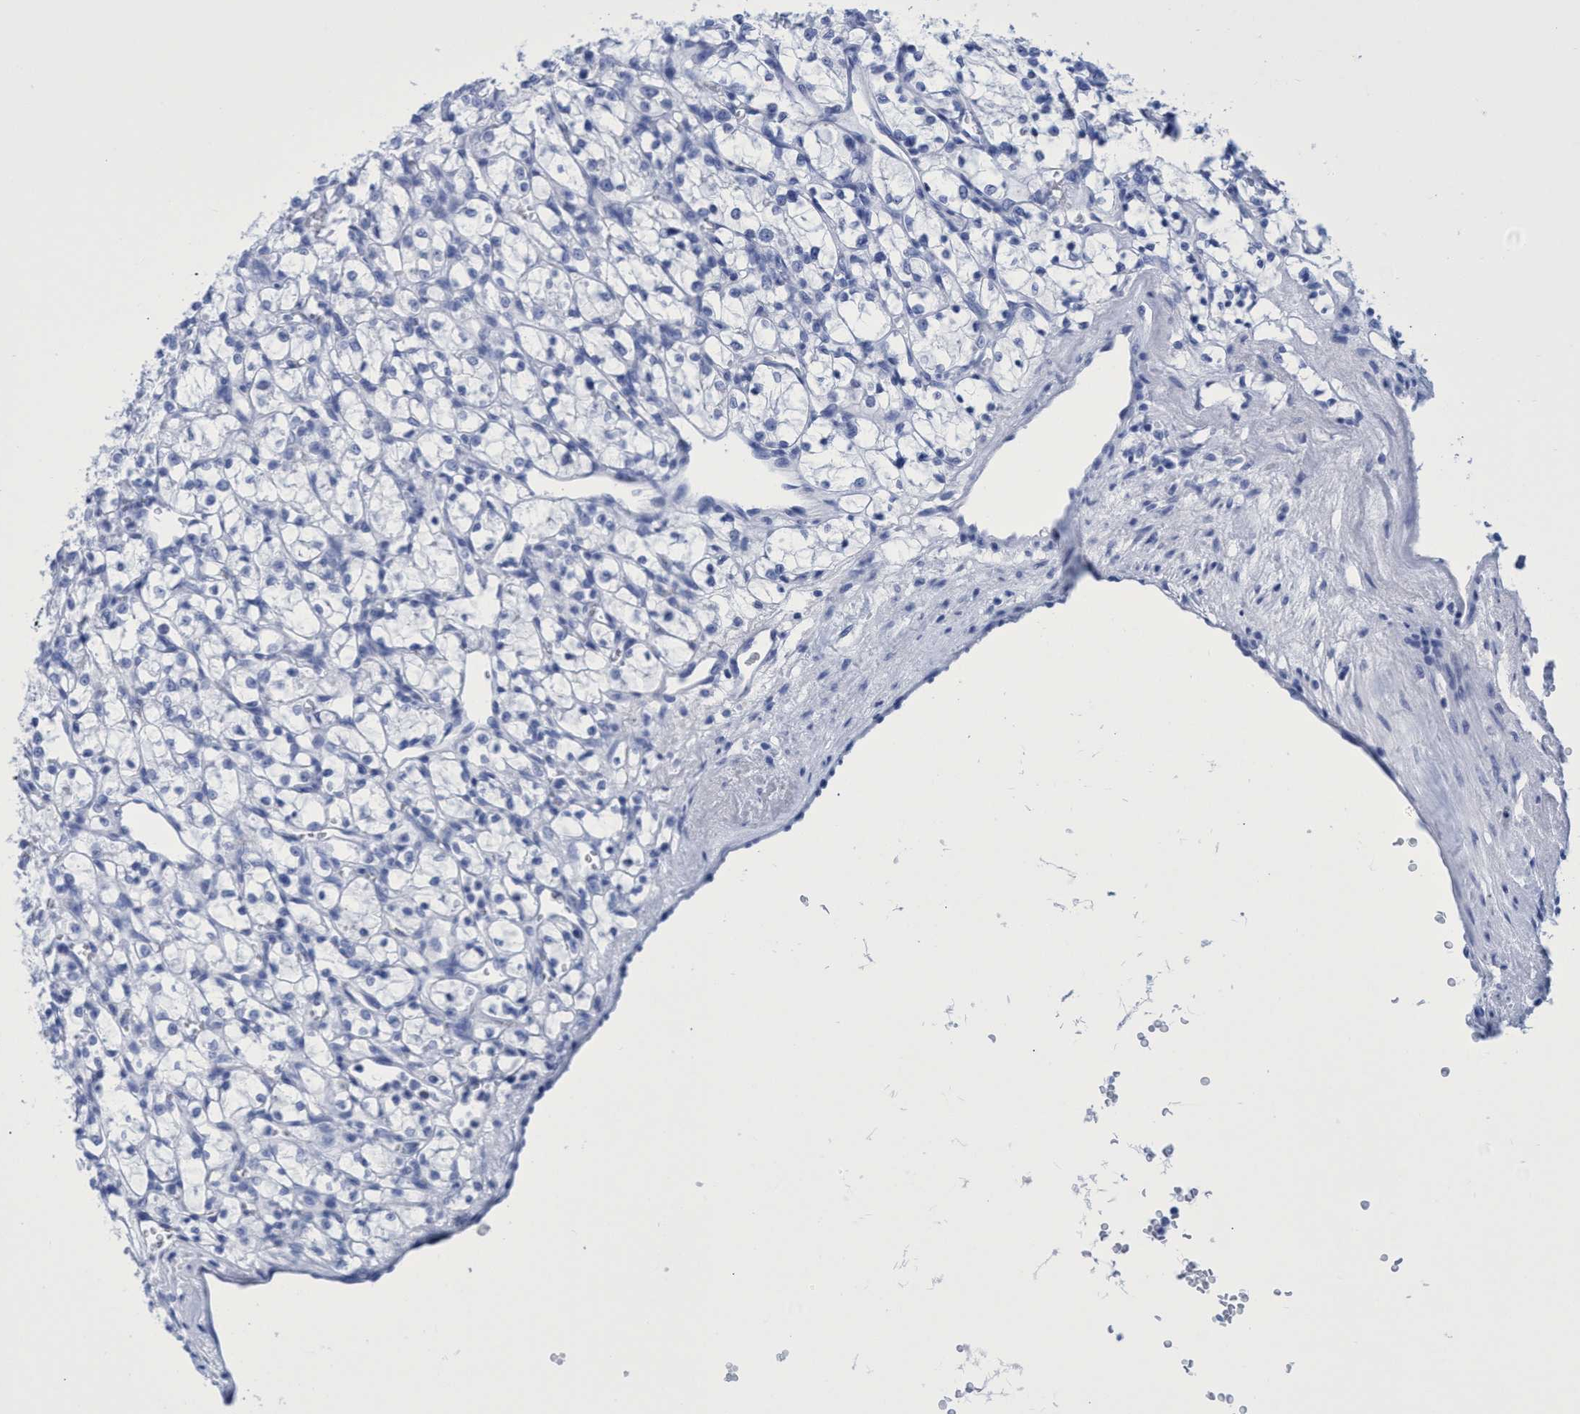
{"staining": {"intensity": "negative", "quantity": "none", "location": "none"}, "tissue": "renal cancer", "cell_type": "Tumor cells", "image_type": "cancer", "snomed": [{"axis": "morphology", "description": "Adenocarcinoma, NOS"}, {"axis": "topography", "description": "Kidney"}], "caption": "Immunohistochemical staining of renal adenocarcinoma exhibits no significant staining in tumor cells. The staining is performed using DAB brown chromogen with nuclei counter-stained in using hematoxylin.", "gene": "INSL6", "patient": {"sex": "female", "age": 69}}